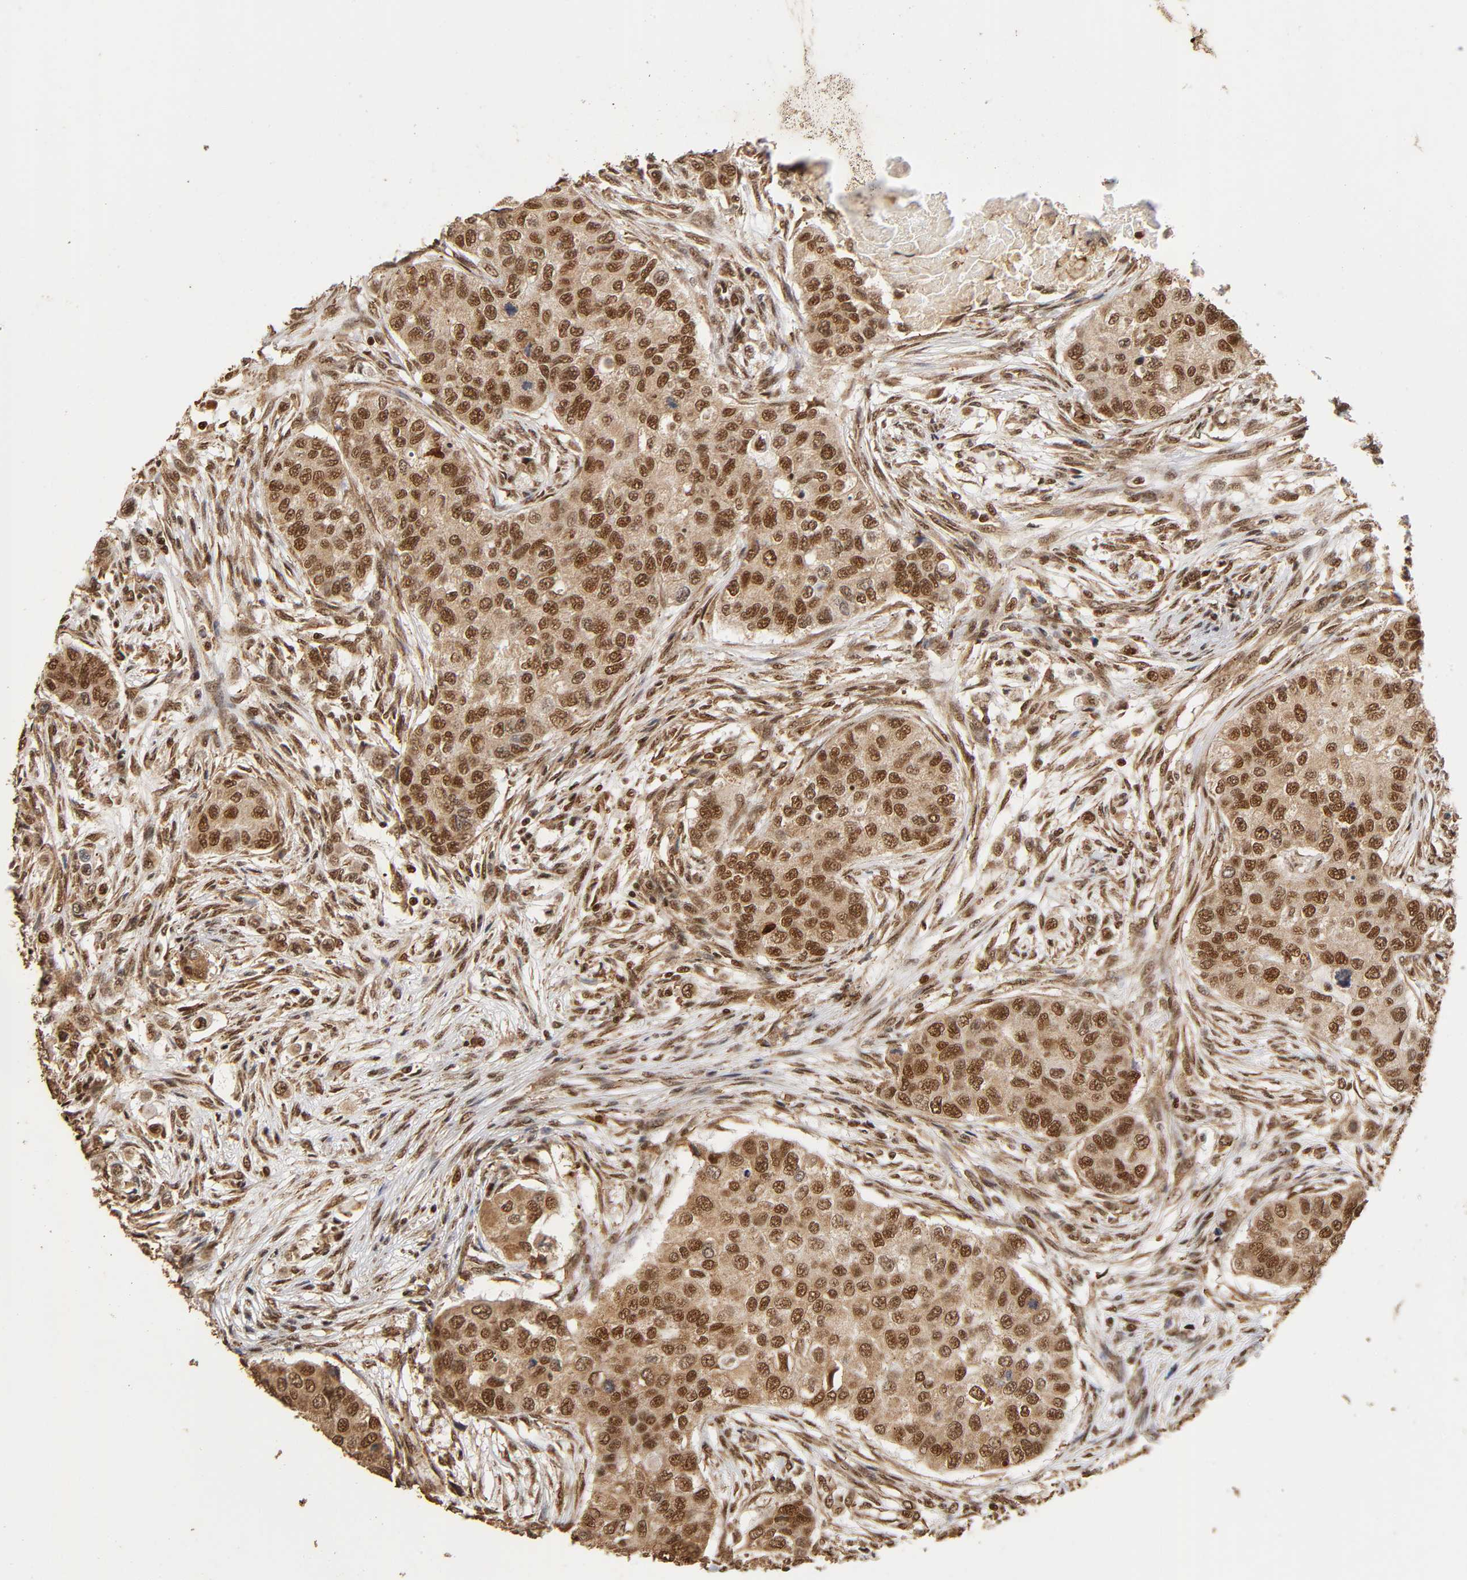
{"staining": {"intensity": "strong", "quantity": ">75%", "location": "cytoplasmic/membranous,nuclear"}, "tissue": "breast cancer", "cell_type": "Tumor cells", "image_type": "cancer", "snomed": [{"axis": "morphology", "description": "Normal tissue, NOS"}, {"axis": "morphology", "description": "Duct carcinoma"}, {"axis": "topography", "description": "Breast"}], "caption": "Breast cancer tissue displays strong cytoplasmic/membranous and nuclear staining in approximately >75% of tumor cells", "gene": "RNF122", "patient": {"sex": "female", "age": 49}}